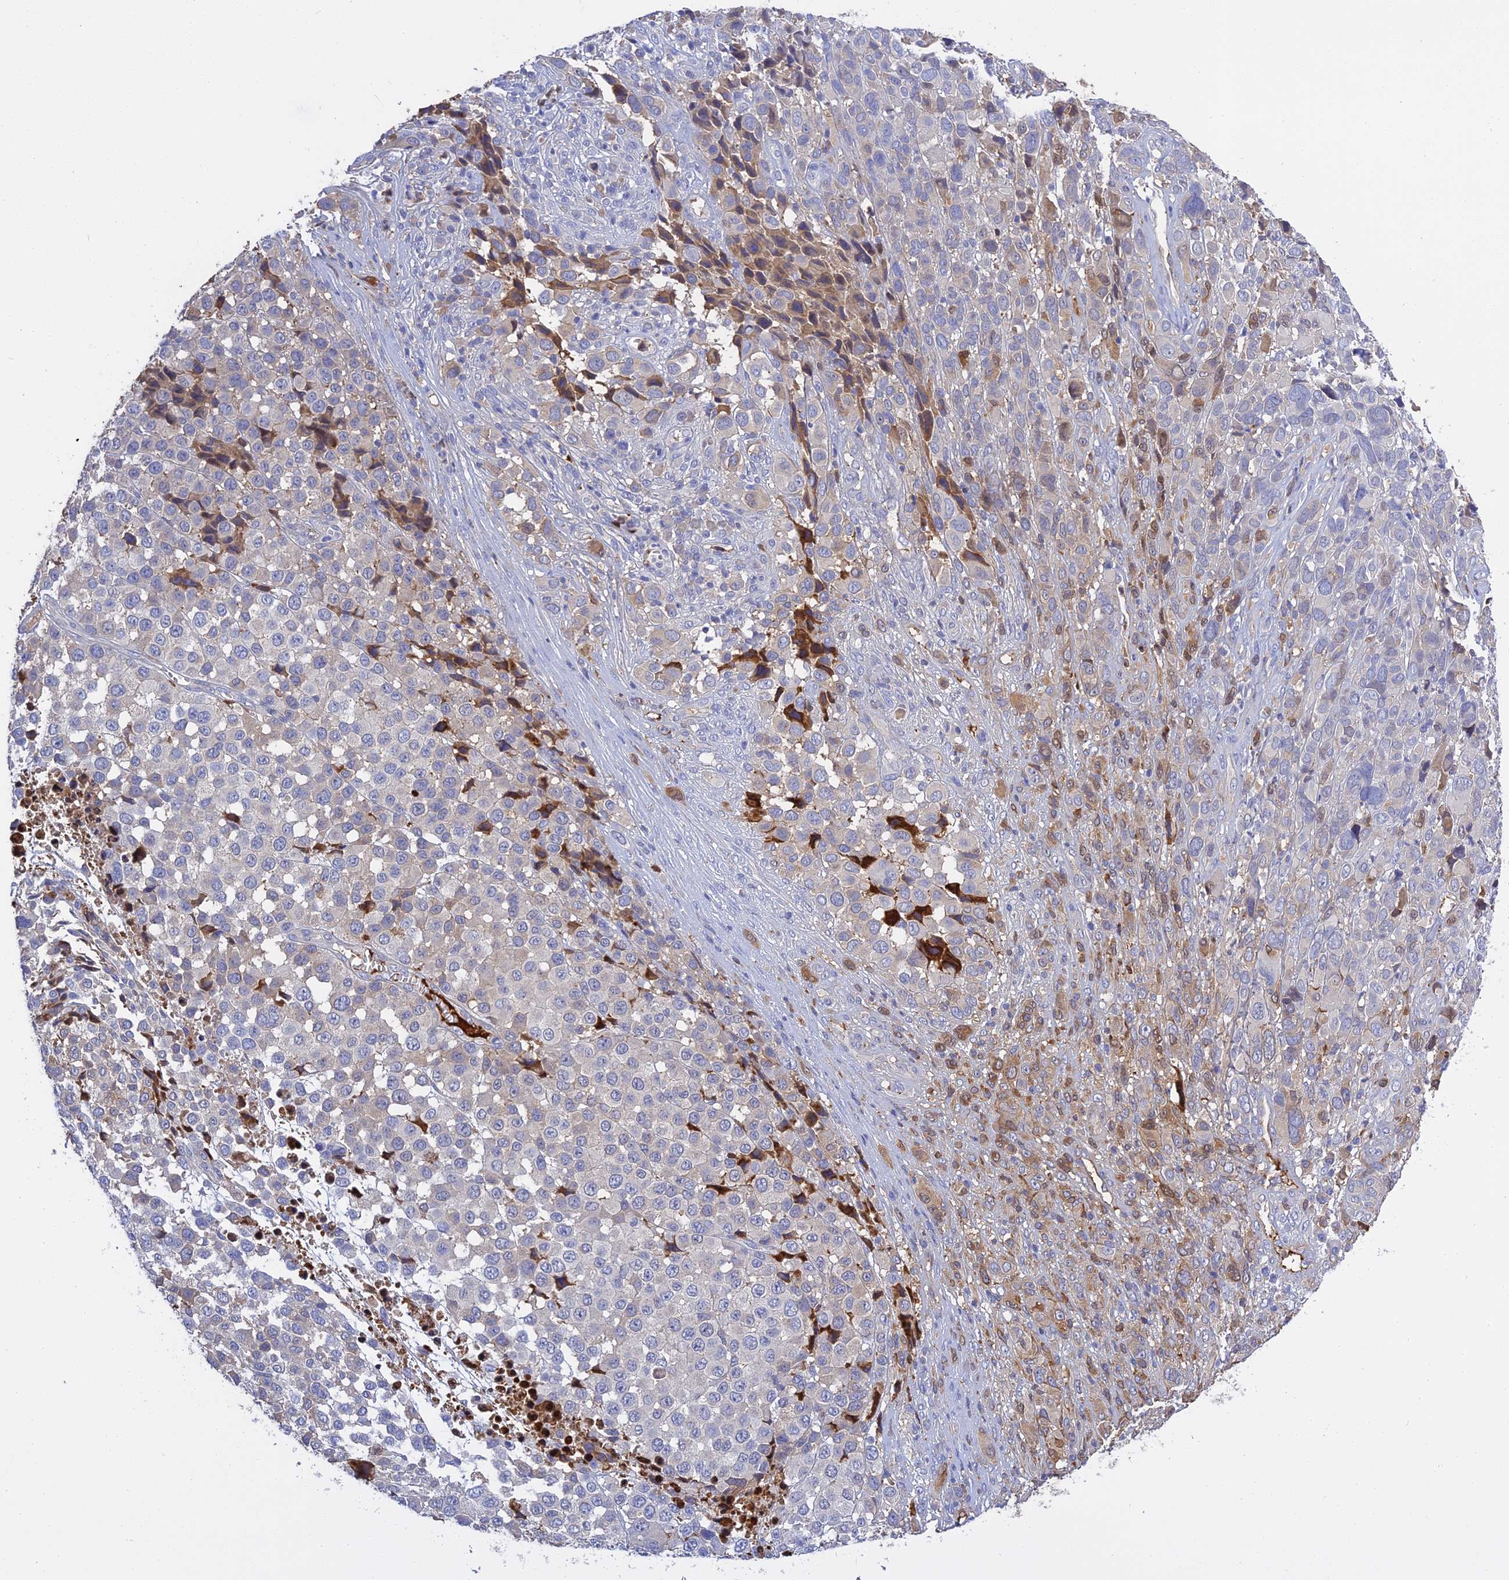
{"staining": {"intensity": "weak", "quantity": "<25%", "location": "cytoplasmic/membranous"}, "tissue": "melanoma", "cell_type": "Tumor cells", "image_type": "cancer", "snomed": [{"axis": "morphology", "description": "Malignant melanoma, NOS"}, {"axis": "topography", "description": "Skin of trunk"}], "caption": "Immunohistochemistry (IHC) image of neoplastic tissue: human malignant melanoma stained with DAB (3,3'-diaminobenzidine) reveals no significant protein positivity in tumor cells.", "gene": "PZP", "patient": {"sex": "male", "age": 71}}